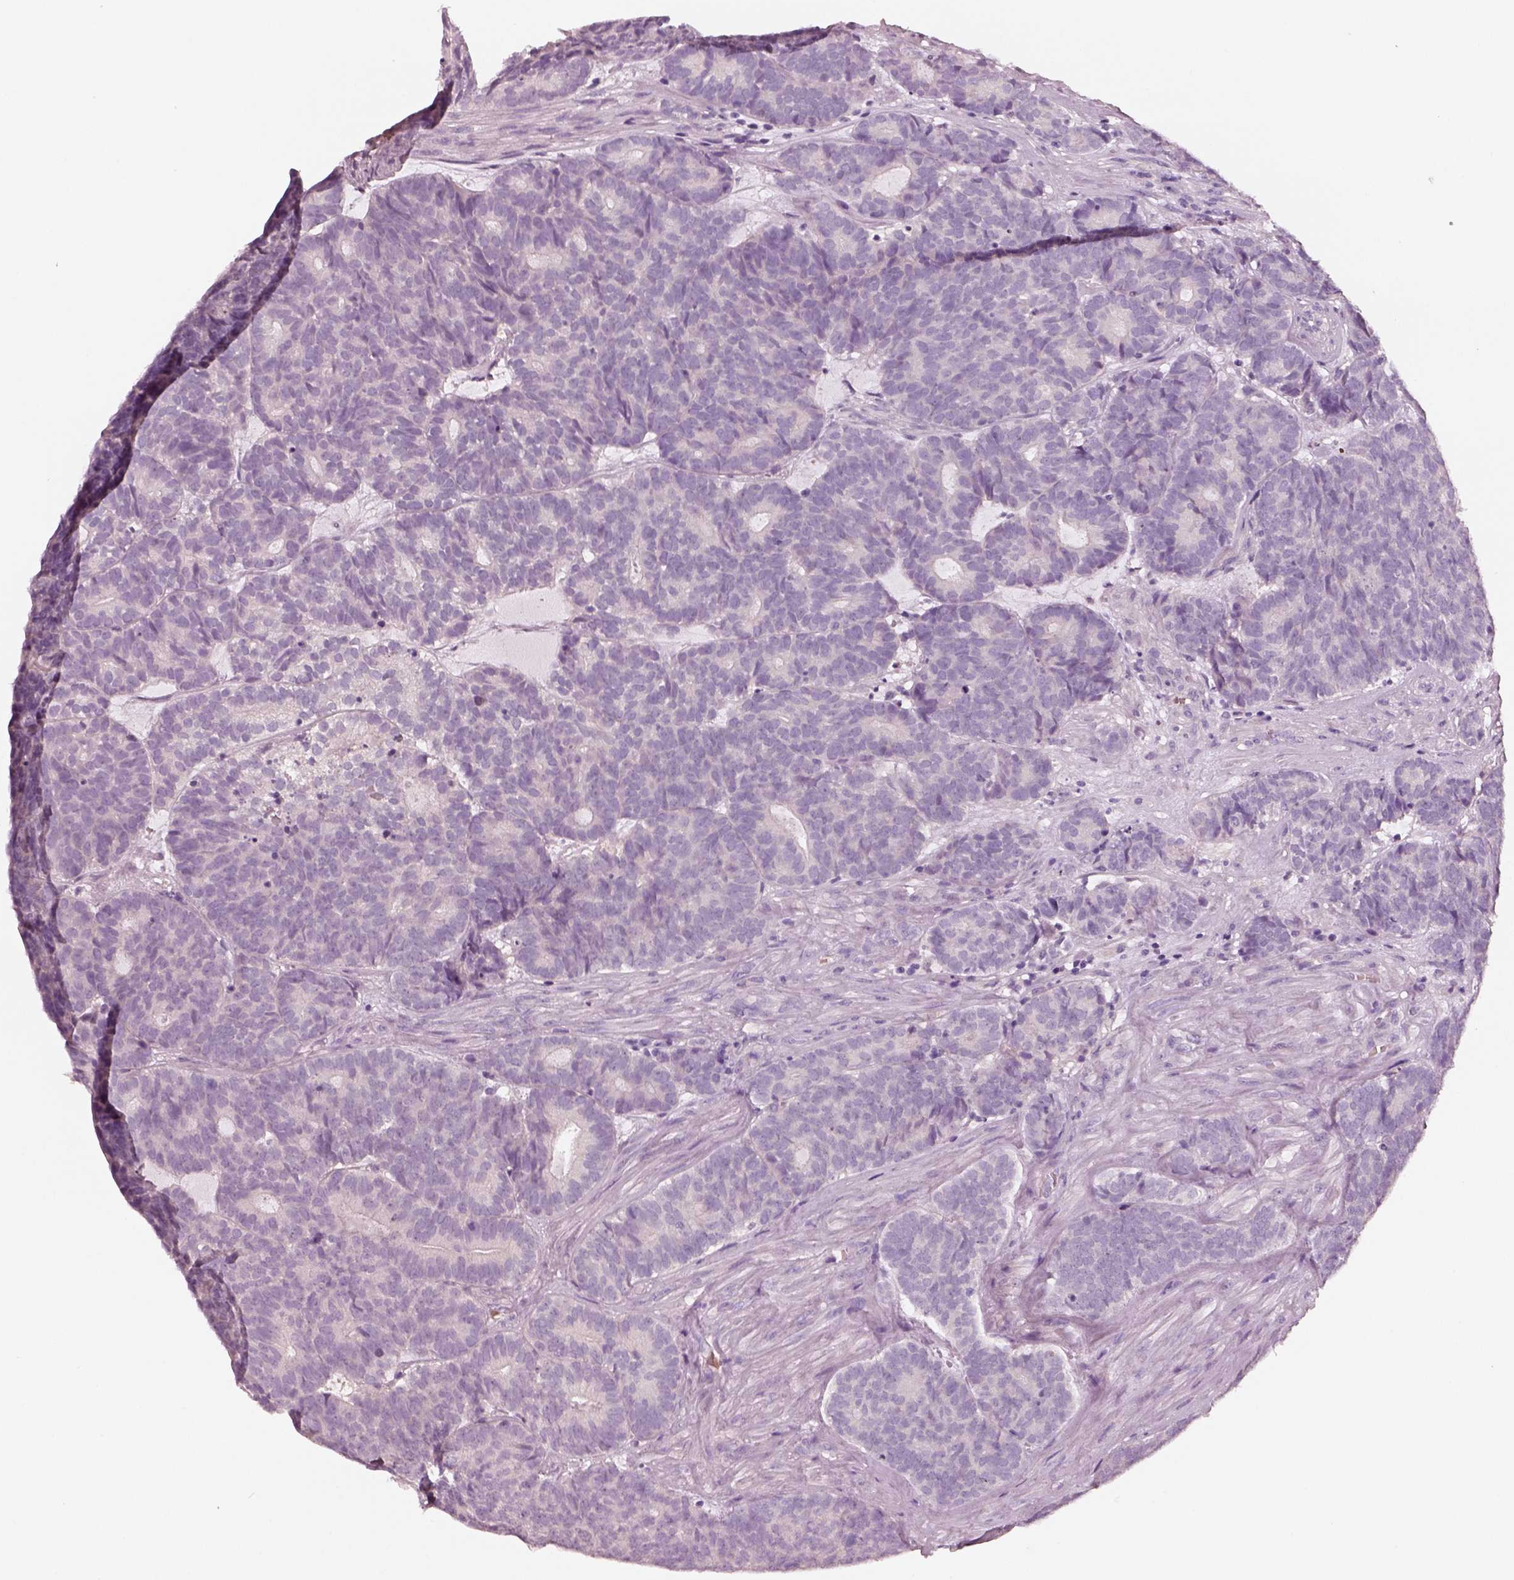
{"staining": {"intensity": "negative", "quantity": "none", "location": "none"}, "tissue": "head and neck cancer", "cell_type": "Tumor cells", "image_type": "cancer", "snomed": [{"axis": "morphology", "description": "Adenocarcinoma, NOS"}, {"axis": "topography", "description": "Head-Neck"}], "caption": "A high-resolution image shows IHC staining of head and neck adenocarcinoma, which shows no significant expression in tumor cells.", "gene": "ELSPBP1", "patient": {"sex": "female", "age": 81}}